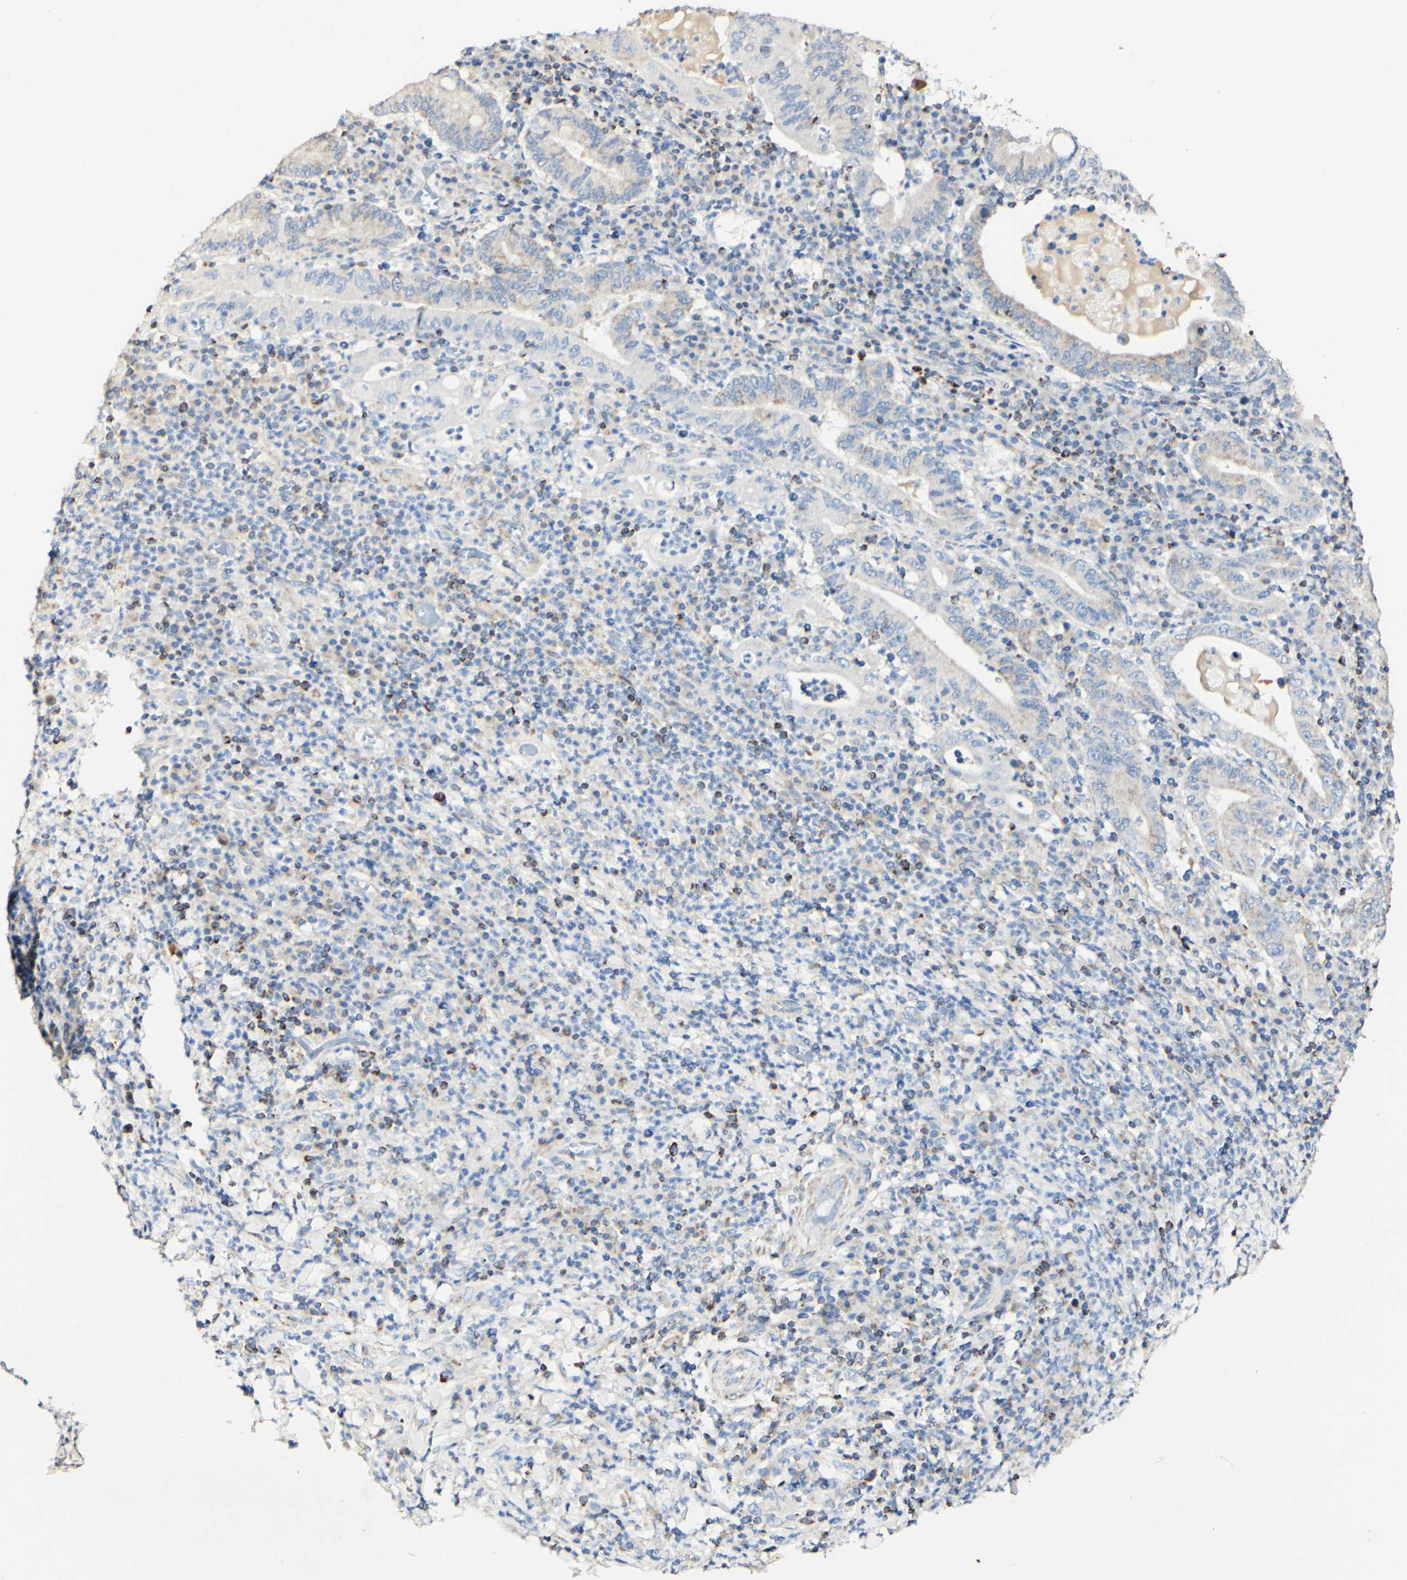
{"staining": {"intensity": "negative", "quantity": "none", "location": "none"}, "tissue": "stomach cancer", "cell_type": "Tumor cells", "image_type": "cancer", "snomed": [{"axis": "morphology", "description": "Normal tissue, NOS"}, {"axis": "morphology", "description": "Adenocarcinoma, NOS"}, {"axis": "topography", "description": "Esophagus"}, {"axis": "topography", "description": "Stomach, upper"}, {"axis": "topography", "description": "Peripheral nerve tissue"}], "caption": "Stomach cancer was stained to show a protein in brown. There is no significant staining in tumor cells.", "gene": "OXCT1", "patient": {"sex": "male", "age": 62}}